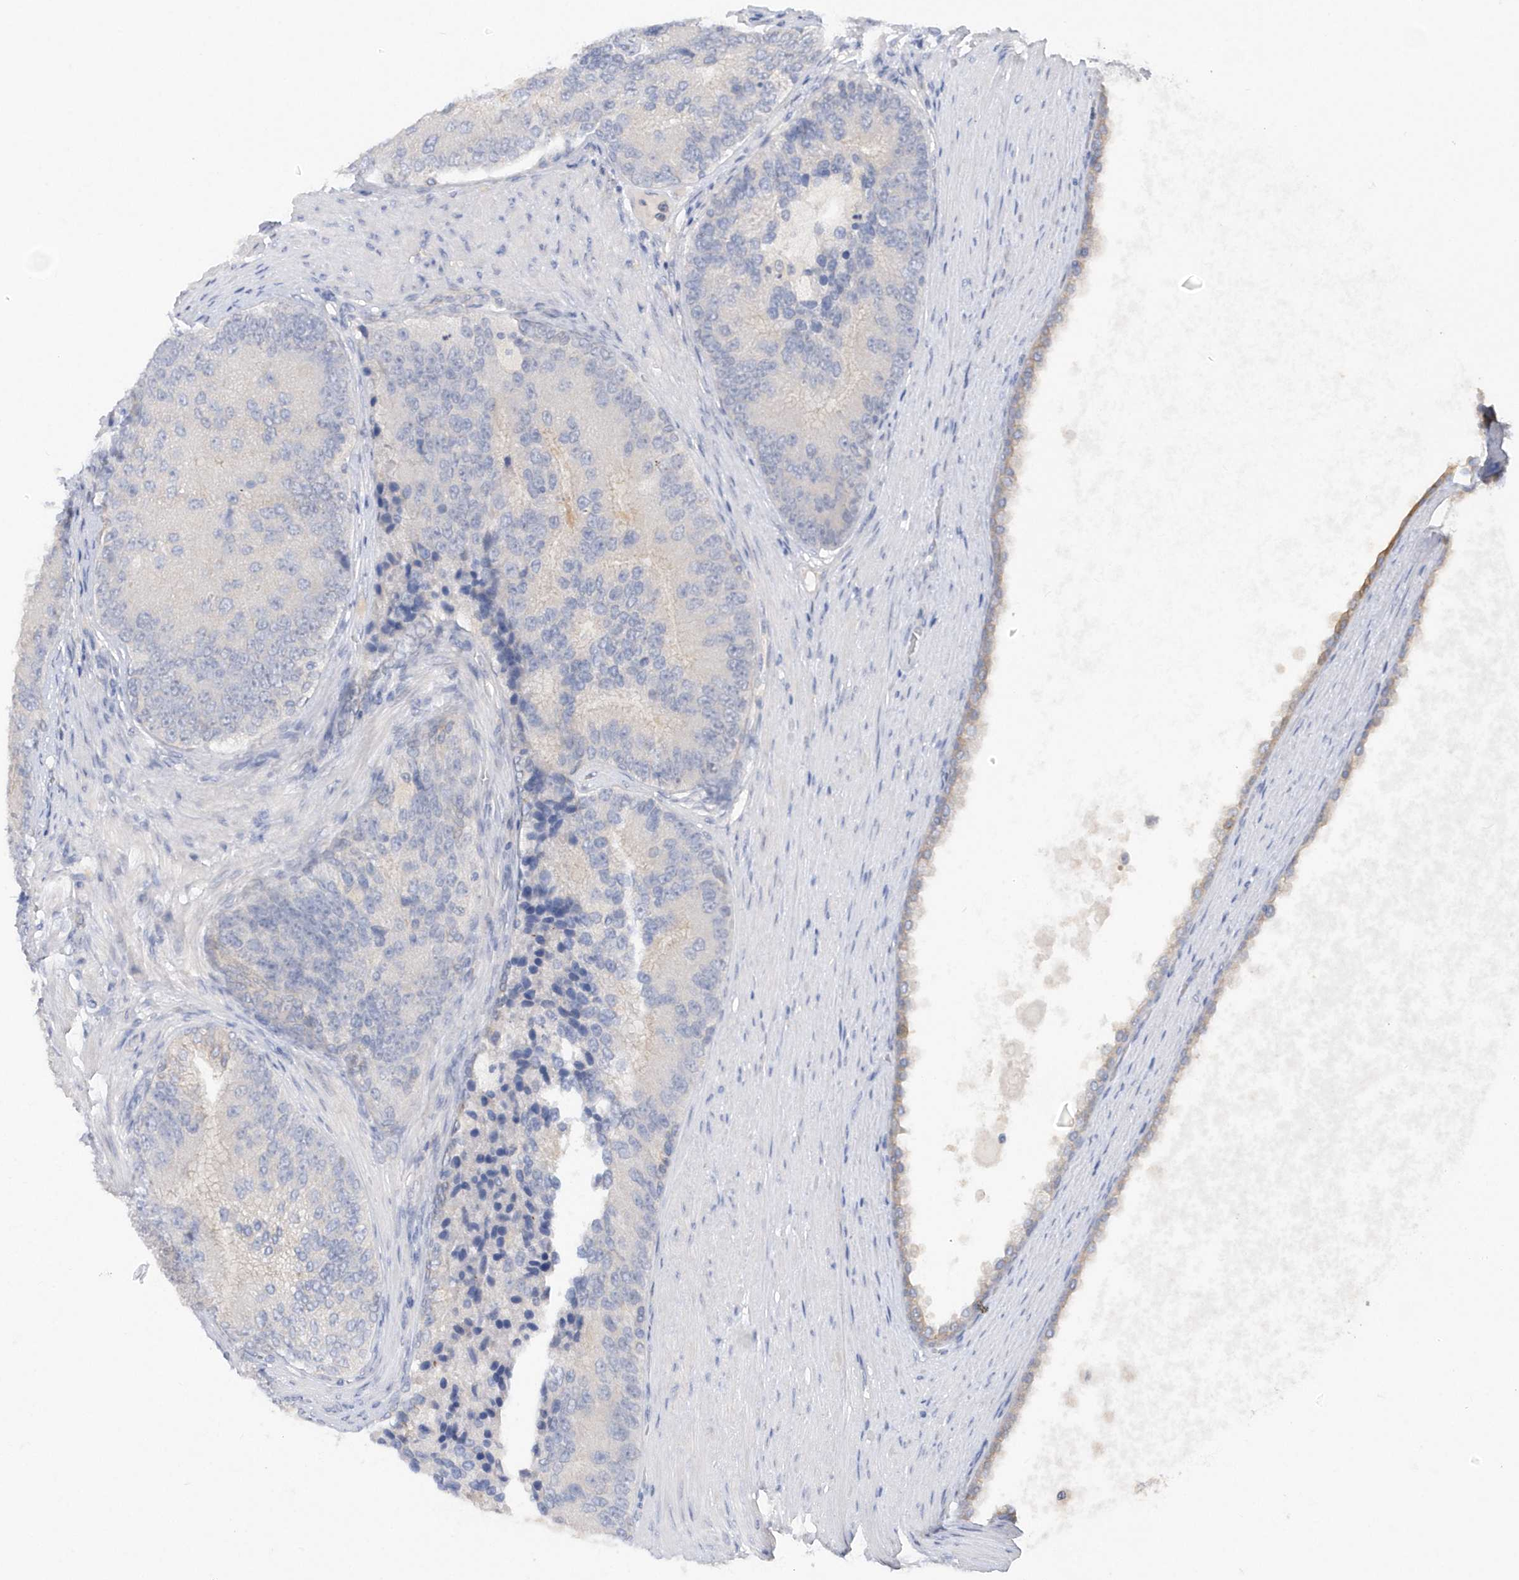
{"staining": {"intensity": "negative", "quantity": "none", "location": "none"}, "tissue": "prostate cancer", "cell_type": "Tumor cells", "image_type": "cancer", "snomed": [{"axis": "morphology", "description": "Adenocarcinoma, High grade"}, {"axis": "topography", "description": "Prostate"}], "caption": "Micrograph shows no significant protein positivity in tumor cells of prostate cancer (high-grade adenocarcinoma).", "gene": "RPE", "patient": {"sex": "male", "age": 70}}